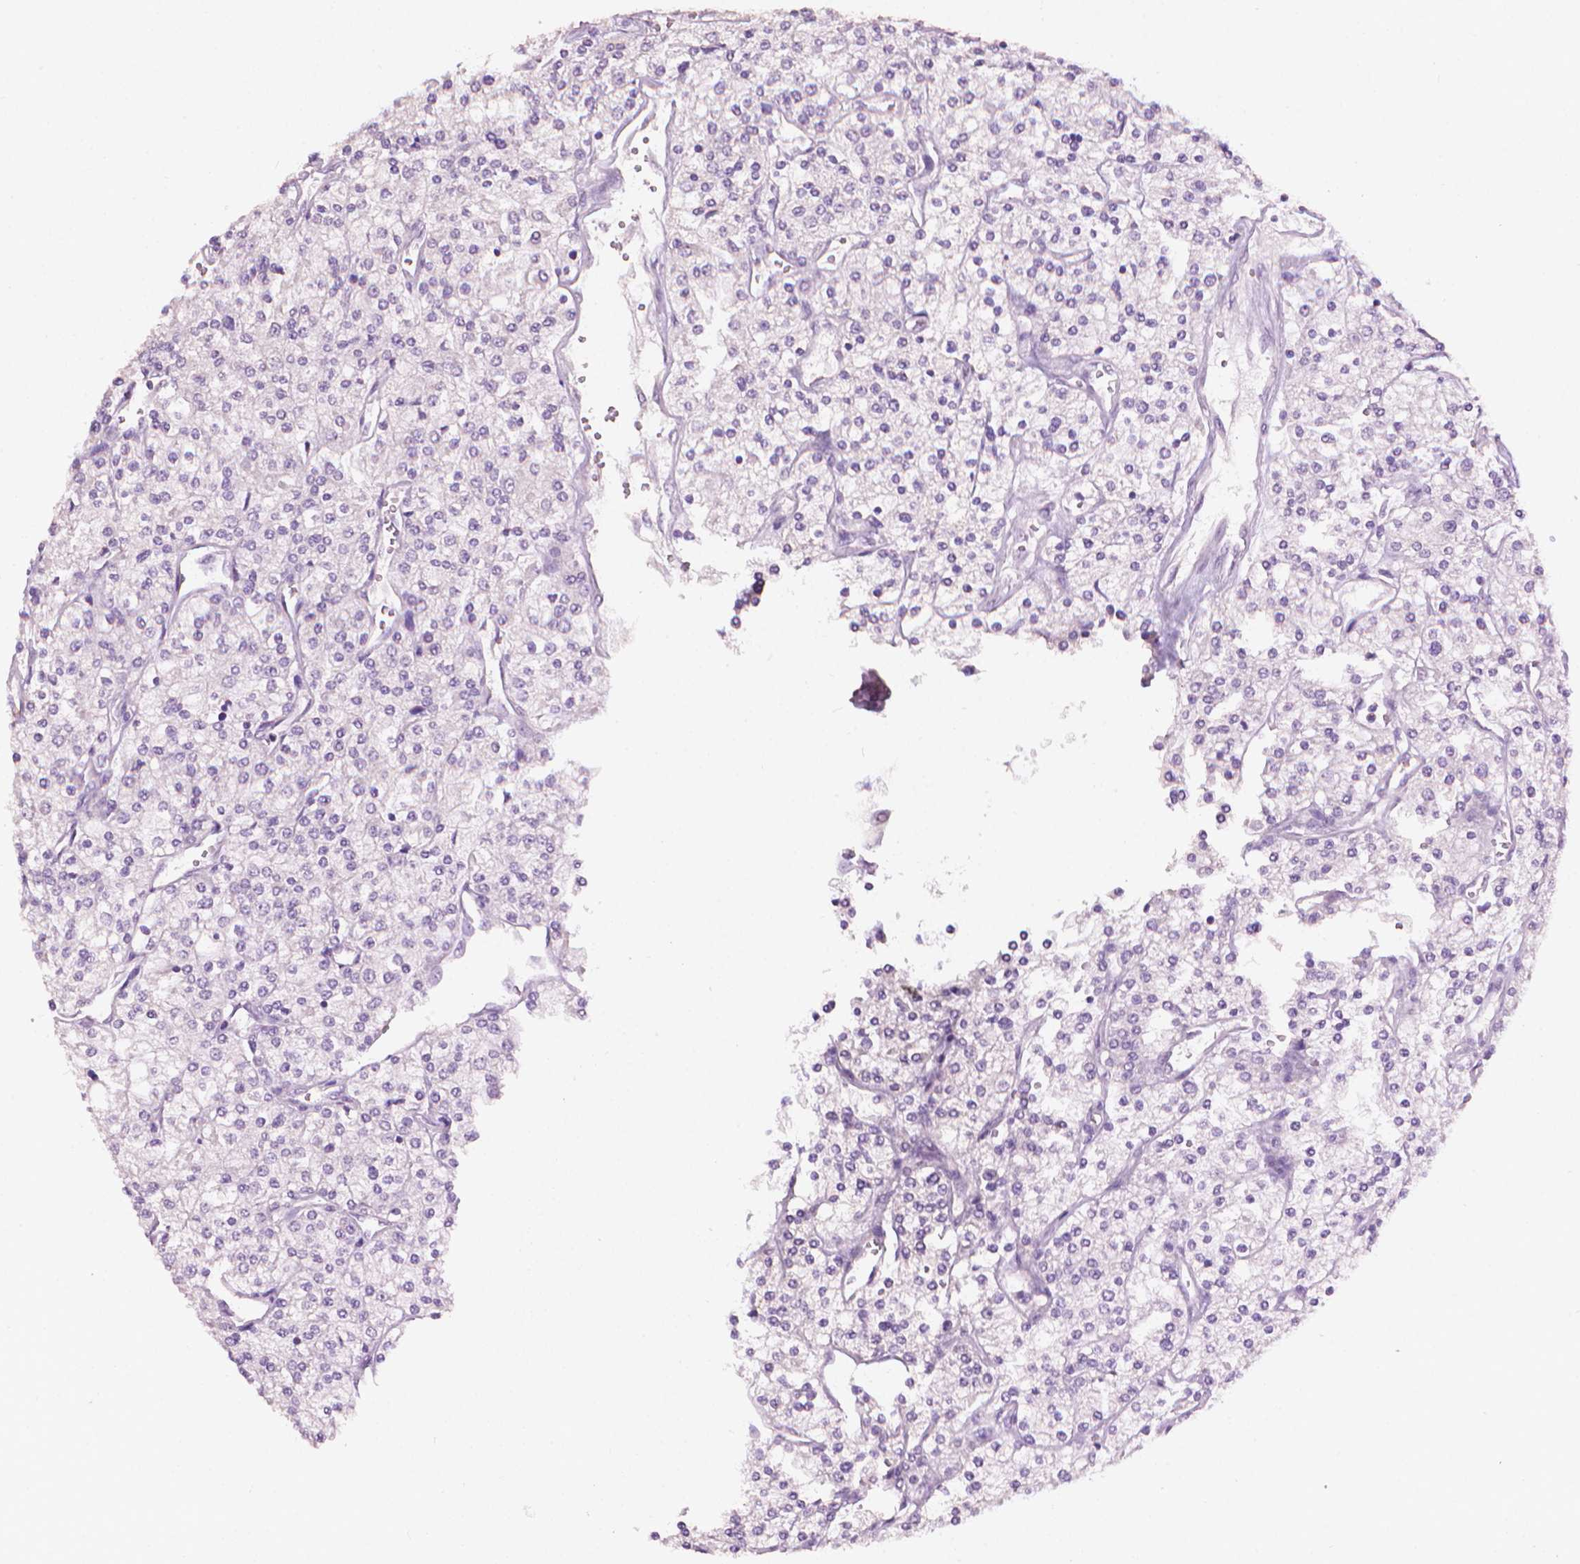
{"staining": {"intensity": "negative", "quantity": "none", "location": "none"}, "tissue": "renal cancer", "cell_type": "Tumor cells", "image_type": "cancer", "snomed": [{"axis": "morphology", "description": "Adenocarcinoma, NOS"}, {"axis": "topography", "description": "Kidney"}], "caption": "Immunohistochemistry photomicrograph of renal cancer stained for a protein (brown), which displays no expression in tumor cells. Brightfield microscopy of immunohistochemistry (IHC) stained with DAB (3,3'-diaminobenzidine) (brown) and hematoxylin (blue), captured at high magnification.", "gene": "MLANA", "patient": {"sex": "male", "age": 80}}